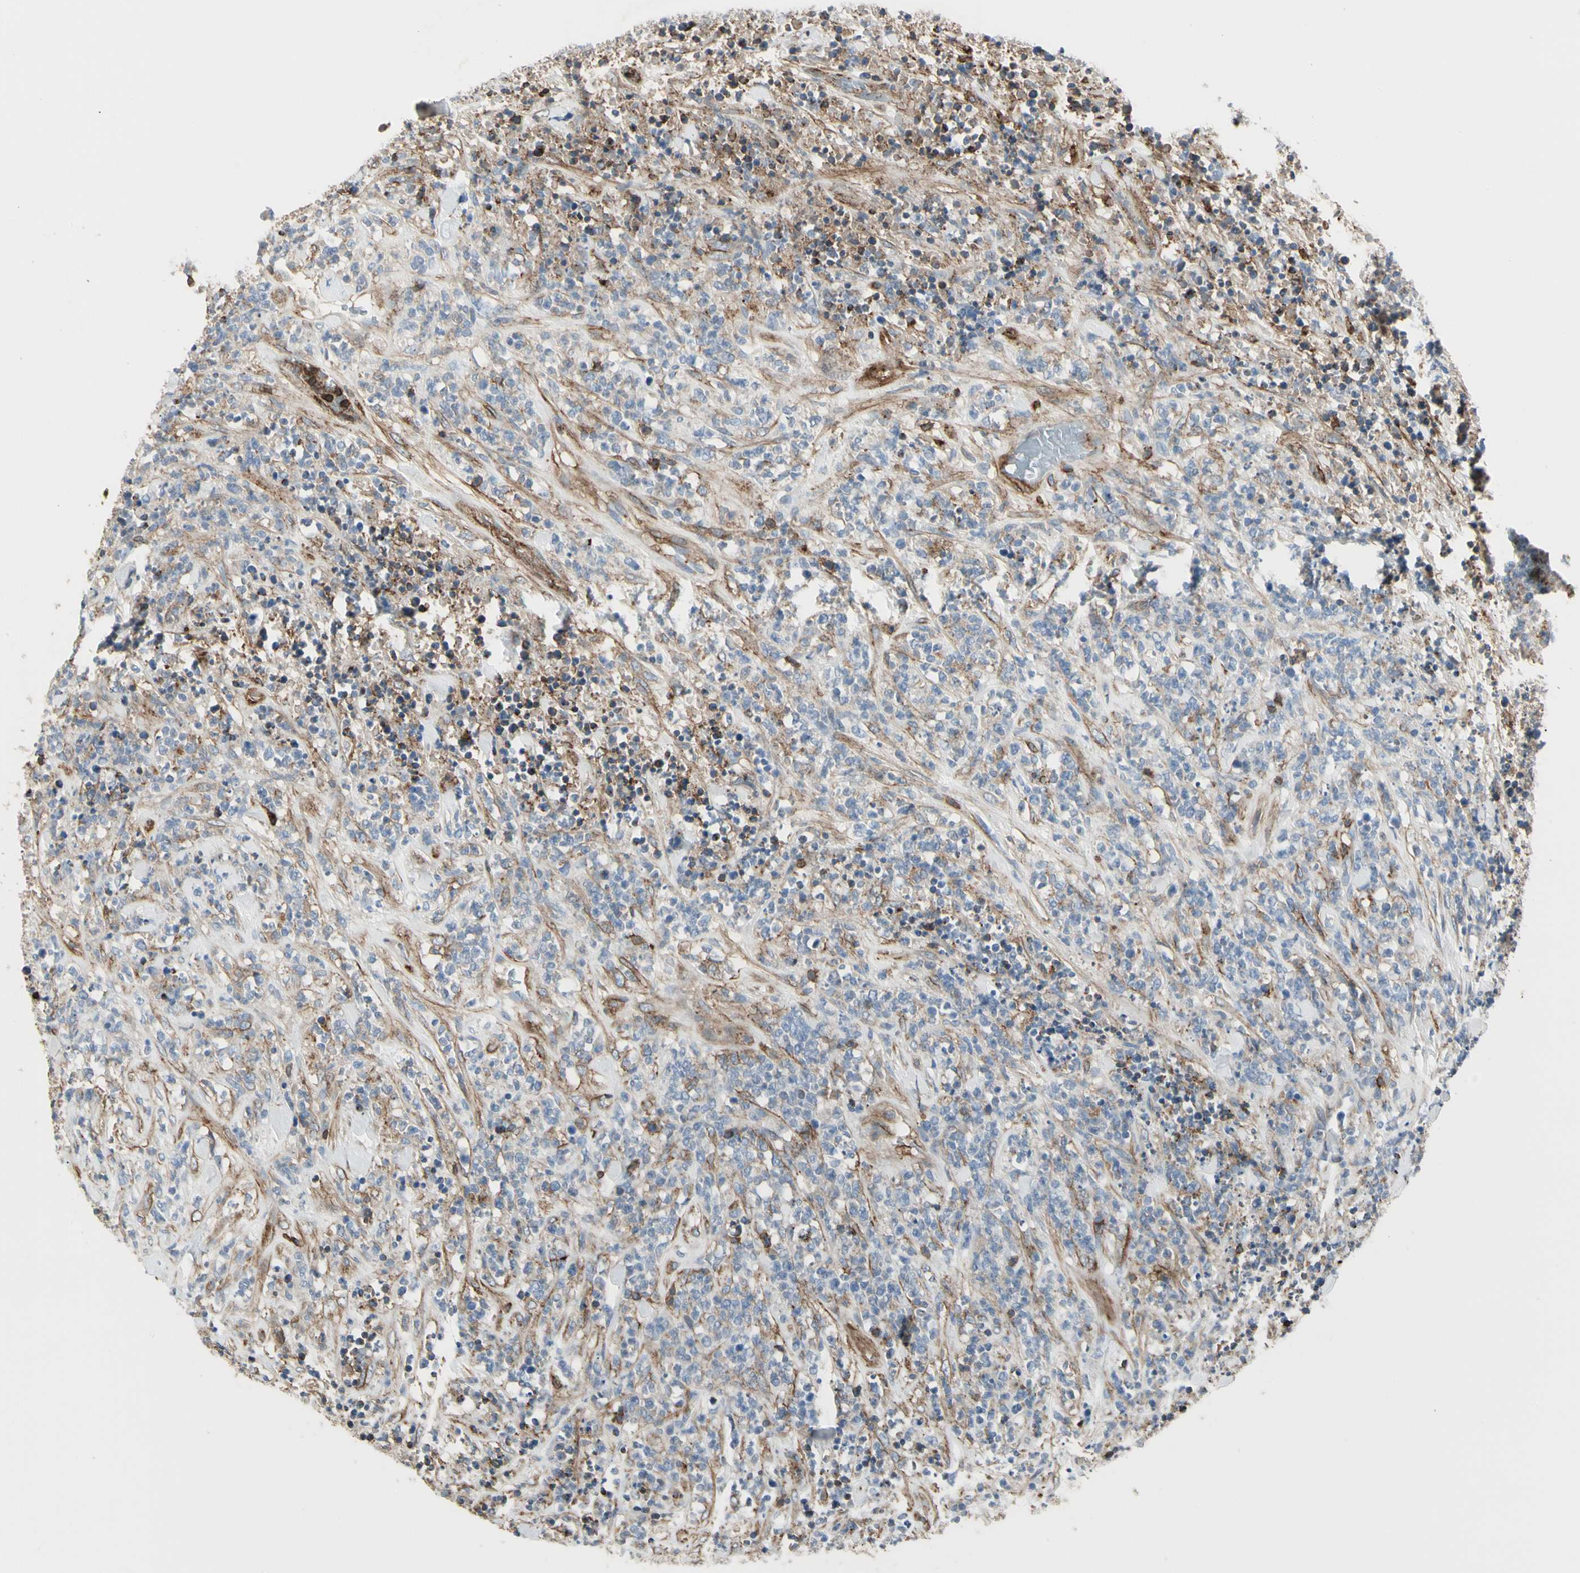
{"staining": {"intensity": "negative", "quantity": "none", "location": "none"}, "tissue": "lymphoma", "cell_type": "Tumor cells", "image_type": "cancer", "snomed": [{"axis": "morphology", "description": "Malignant lymphoma, non-Hodgkin's type, High grade"}, {"axis": "topography", "description": "Soft tissue"}], "caption": "Immunohistochemistry (IHC) histopathology image of malignant lymphoma, non-Hodgkin's type (high-grade) stained for a protein (brown), which demonstrates no staining in tumor cells. (Immunohistochemistry (IHC), brightfield microscopy, high magnification).", "gene": "CLEC2B", "patient": {"sex": "male", "age": 18}}